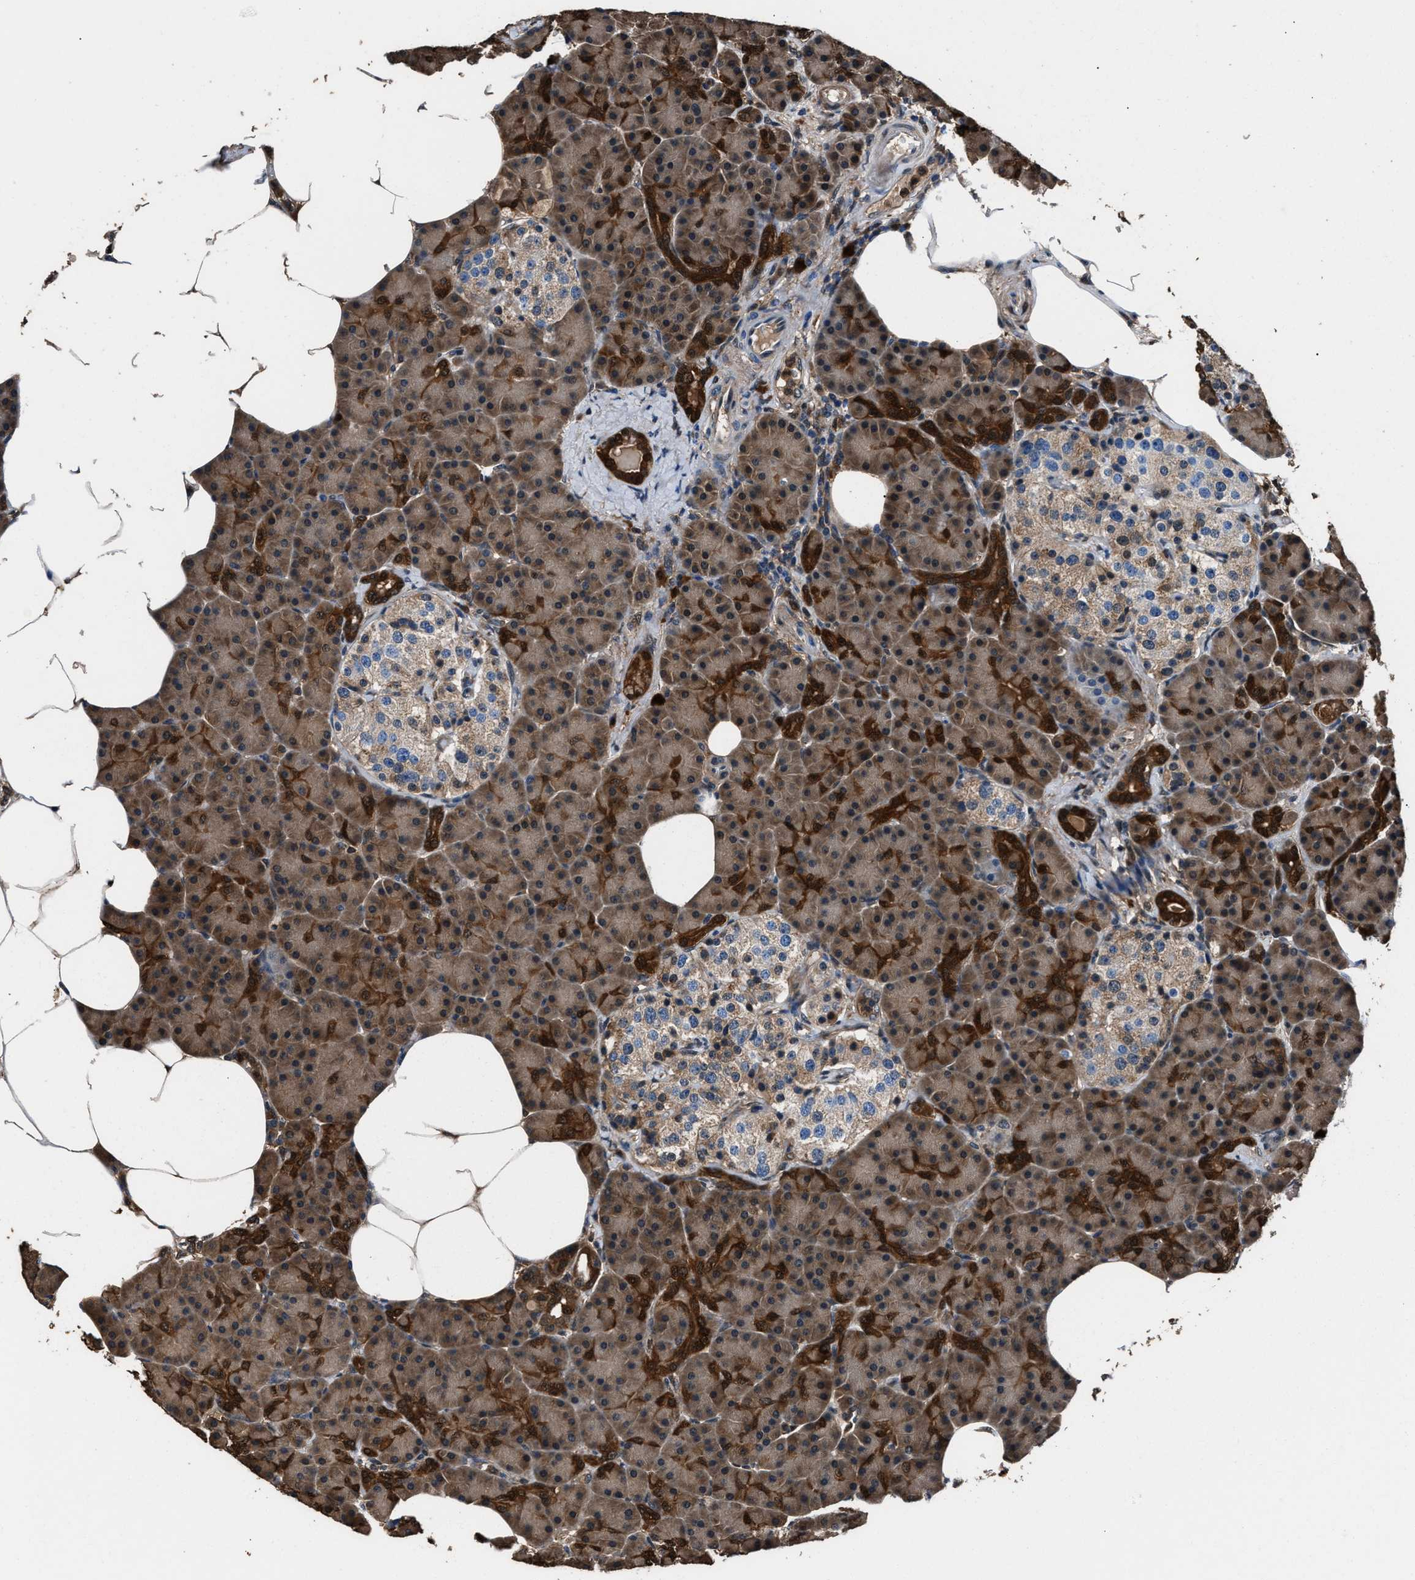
{"staining": {"intensity": "strong", "quantity": ">75%", "location": "cytoplasmic/membranous"}, "tissue": "pancreas", "cell_type": "Exocrine glandular cells", "image_type": "normal", "snomed": [{"axis": "morphology", "description": "Normal tissue, NOS"}, {"axis": "topography", "description": "Pancreas"}], "caption": "Unremarkable pancreas shows strong cytoplasmic/membranous expression in about >75% of exocrine glandular cells, visualized by immunohistochemistry.", "gene": "GSTP1", "patient": {"sex": "female", "age": 70}}